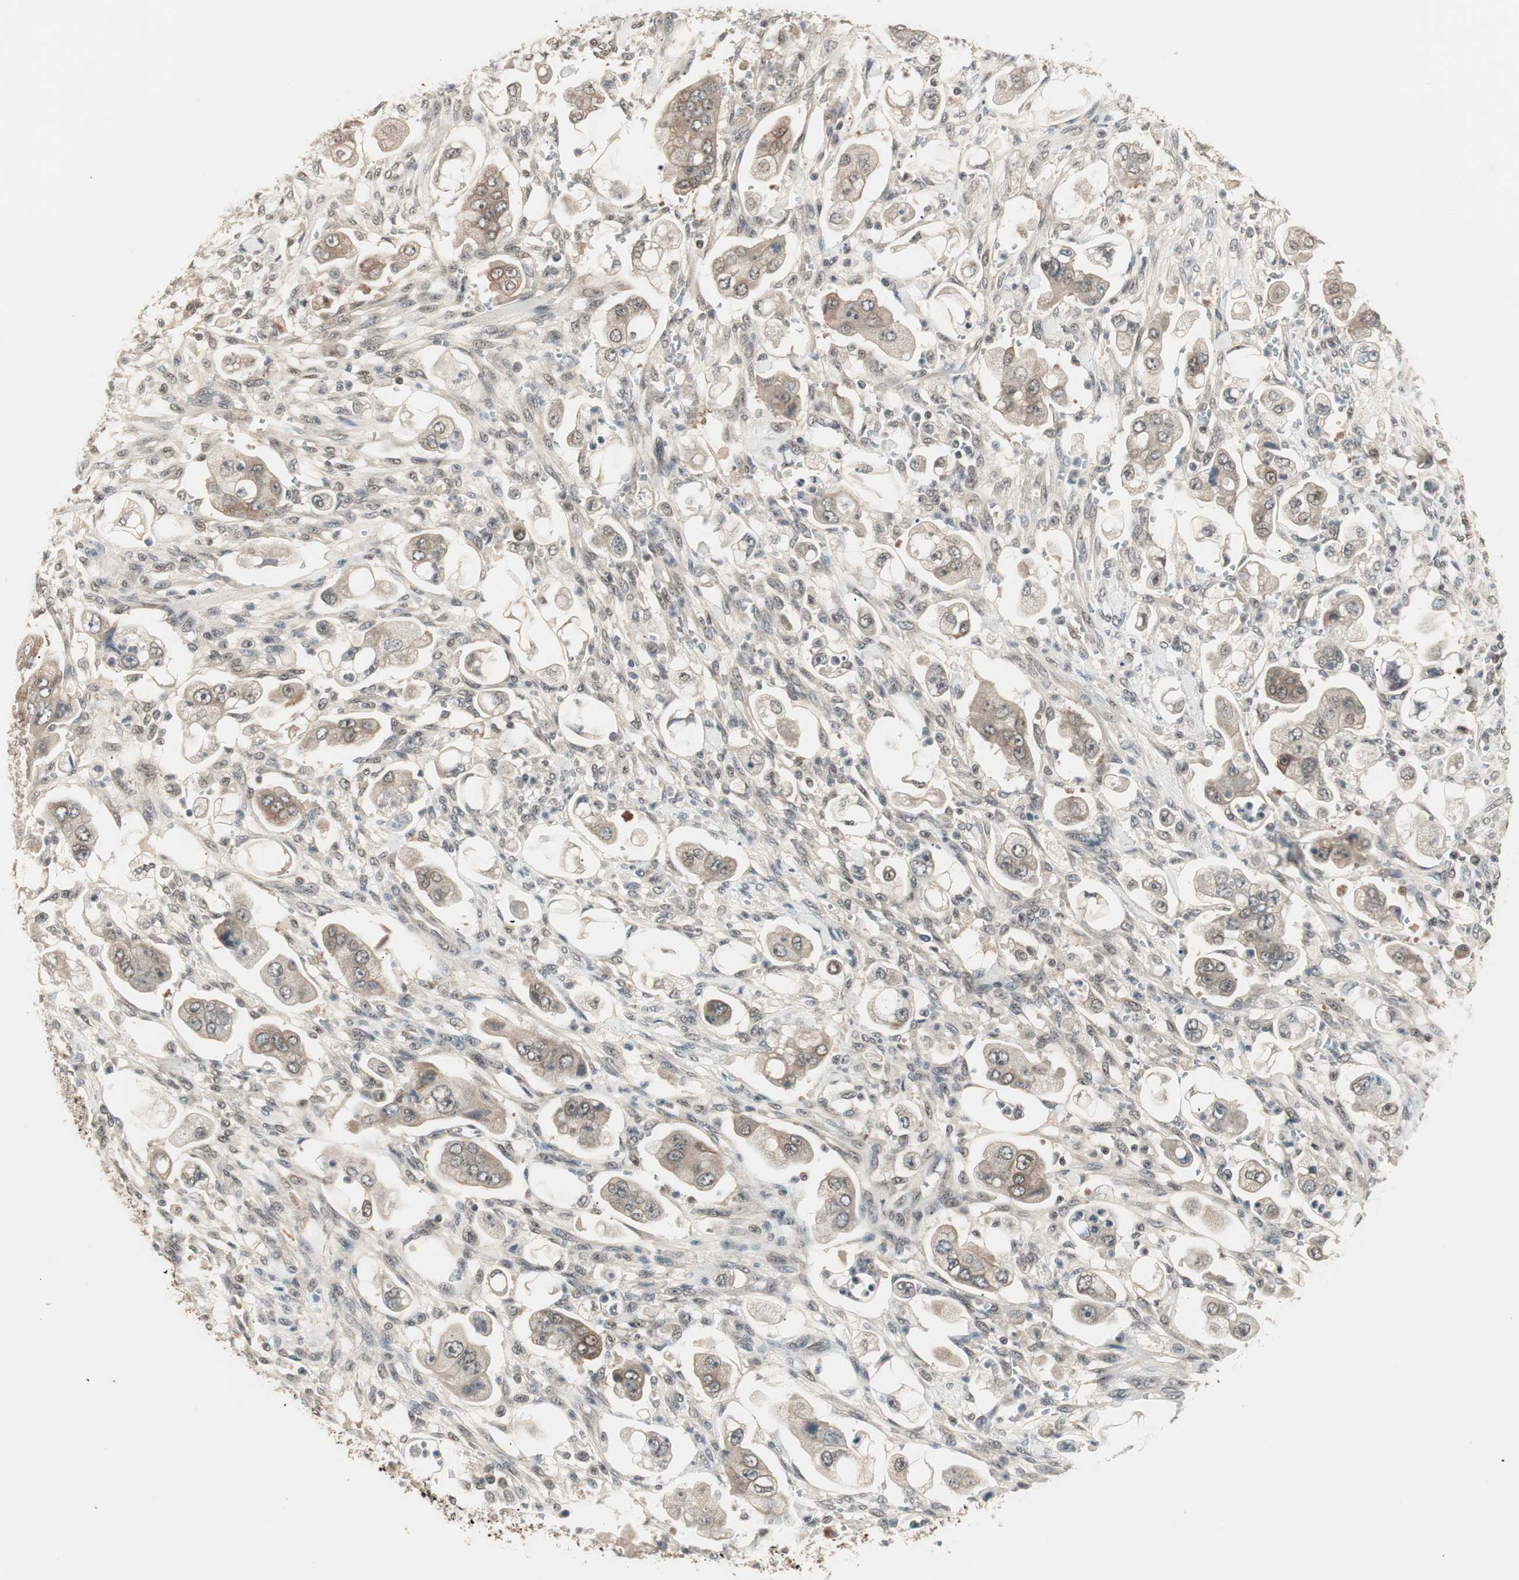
{"staining": {"intensity": "weak", "quantity": ">75%", "location": "cytoplasmic/membranous"}, "tissue": "stomach cancer", "cell_type": "Tumor cells", "image_type": "cancer", "snomed": [{"axis": "morphology", "description": "Adenocarcinoma, NOS"}, {"axis": "topography", "description": "Stomach"}], "caption": "Human adenocarcinoma (stomach) stained with a brown dye exhibits weak cytoplasmic/membranous positive expression in about >75% of tumor cells.", "gene": "NFRKB", "patient": {"sex": "male", "age": 62}}